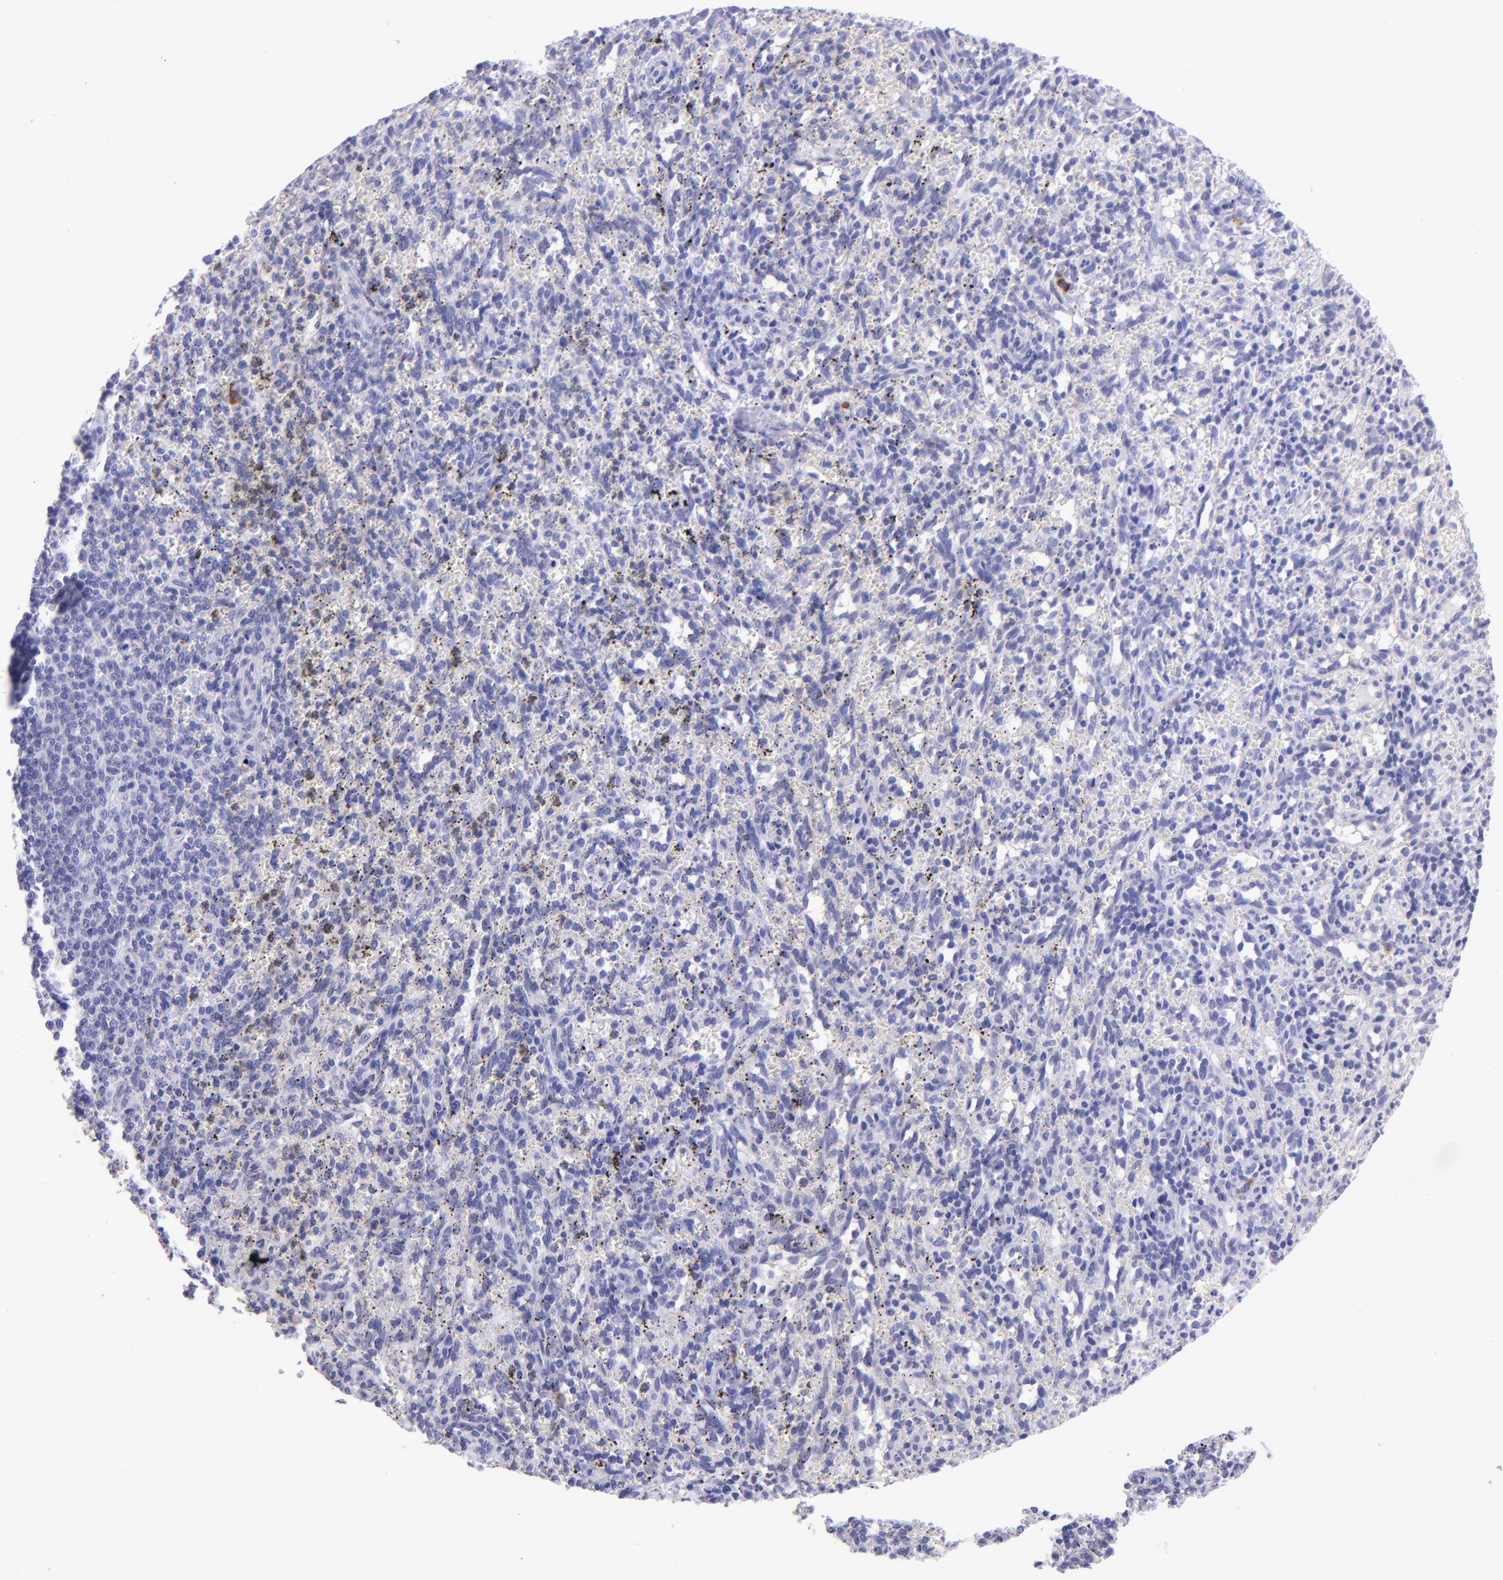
{"staining": {"intensity": "negative", "quantity": "none", "location": "none"}, "tissue": "spleen", "cell_type": "Cells in red pulp", "image_type": "normal", "snomed": [{"axis": "morphology", "description": "Normal tissue, NOS"}, {"axis": "topography", "description": "Spleen"}], "caption": "A high-resolution image shows IHC staining of benign spleen, which demonstrates no significant positivity in cells in red pulp.", "gene": "TYRP1", "patient": {"sex": "female", "age": 10}}